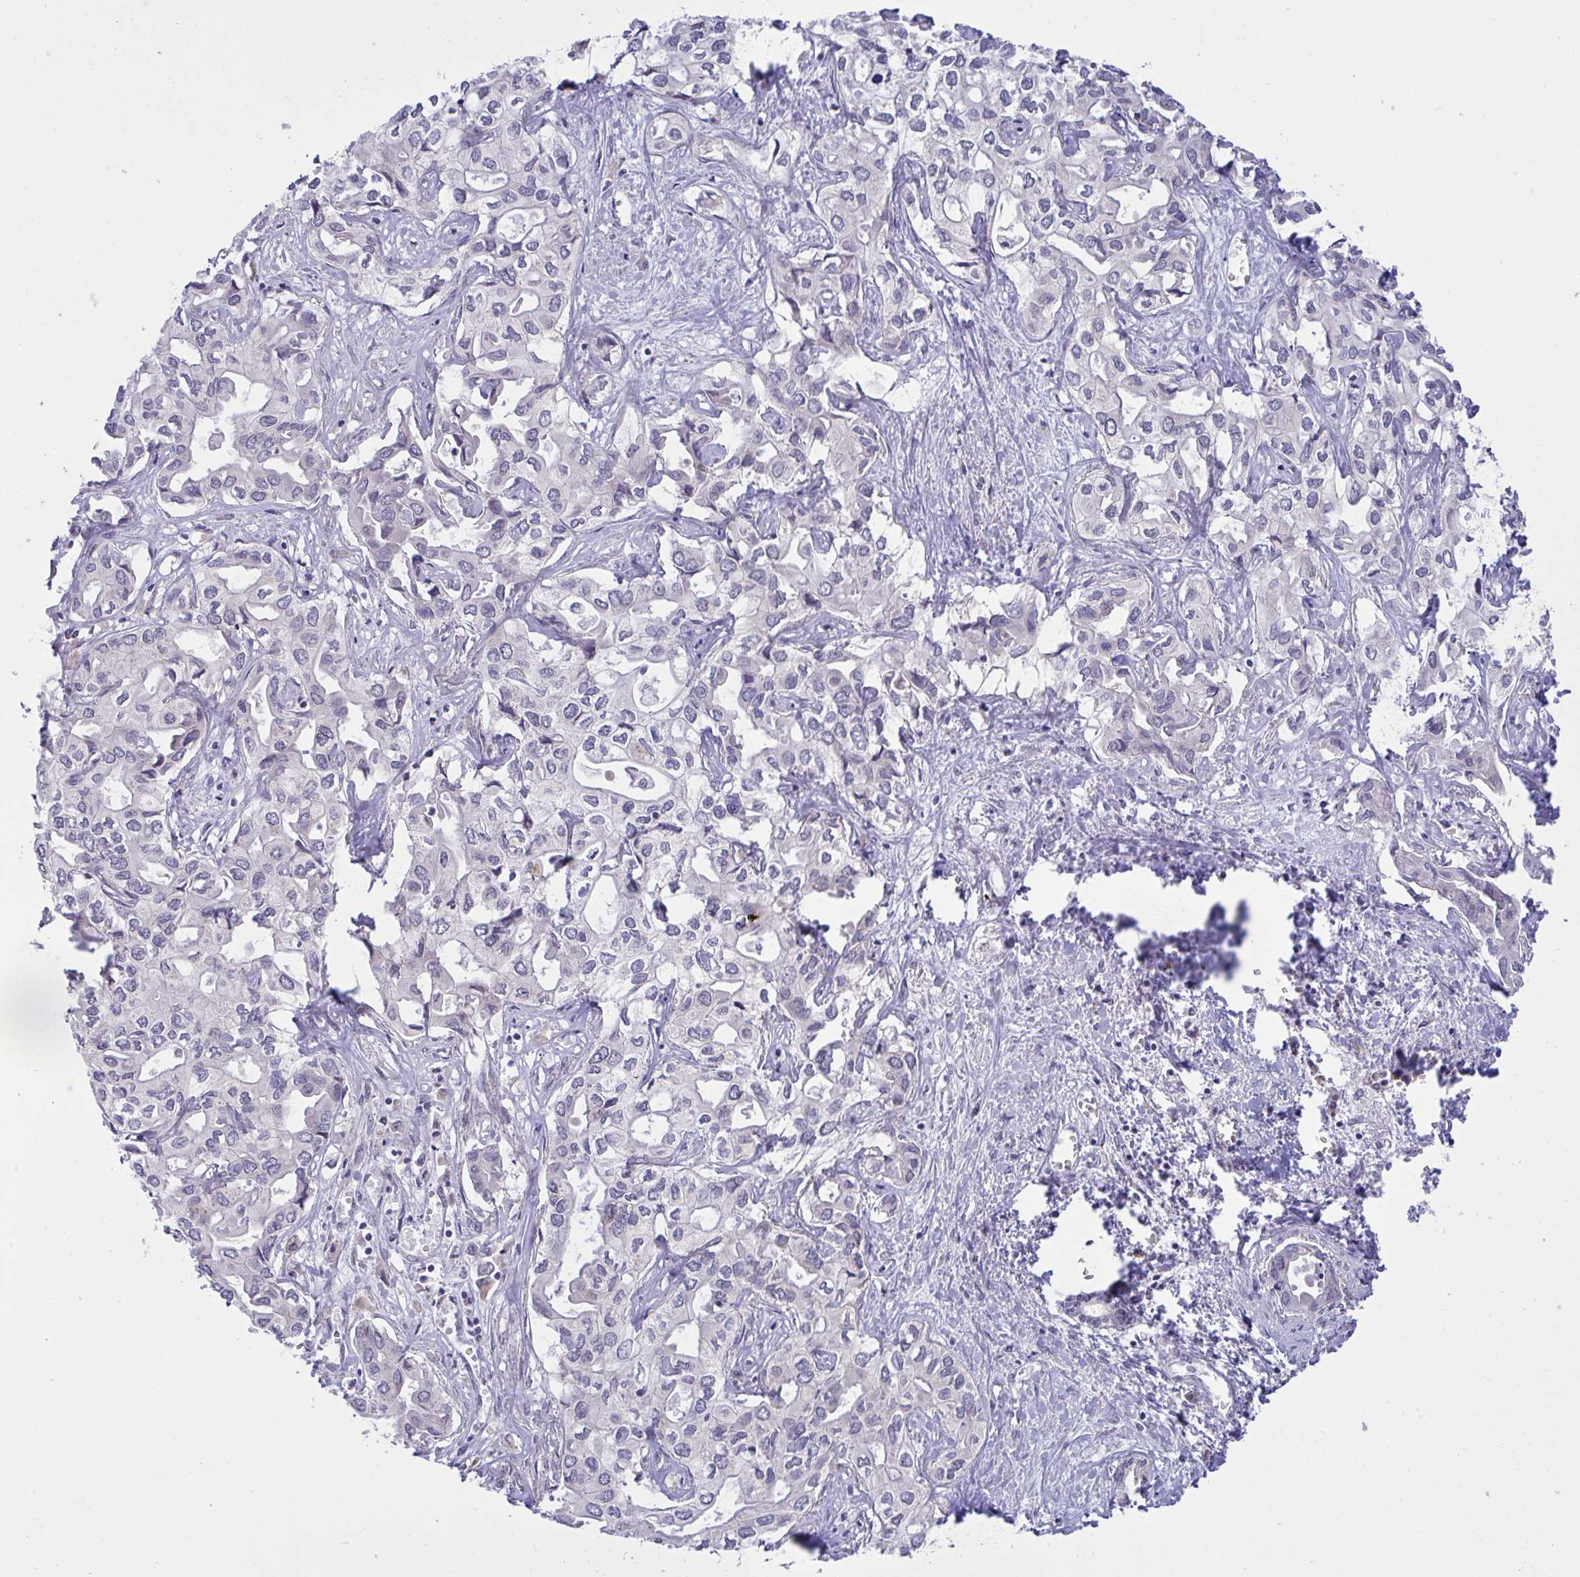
{"staining": {"intensity": "negative", "quantity": "none", "location": "none"}, "tissue": "liver cancer", "cell_type": "Tumor cells", "image_type": "cancer", "snomed": [{"axis": "morphology", "description": "Cholangiocarcinoma"}, {"axis": "topography", "description": "Liver"}], "caption": "Immunohistochemical staining of liver cholangiocarcinoma shows no significant staining in tumor cells. The staining is performed using DAB brown chromogen with nuclei counter-stained in using hematoxylin.", "gene": "TMEM41A", "patient": {"sex": "female", "age": 64}}